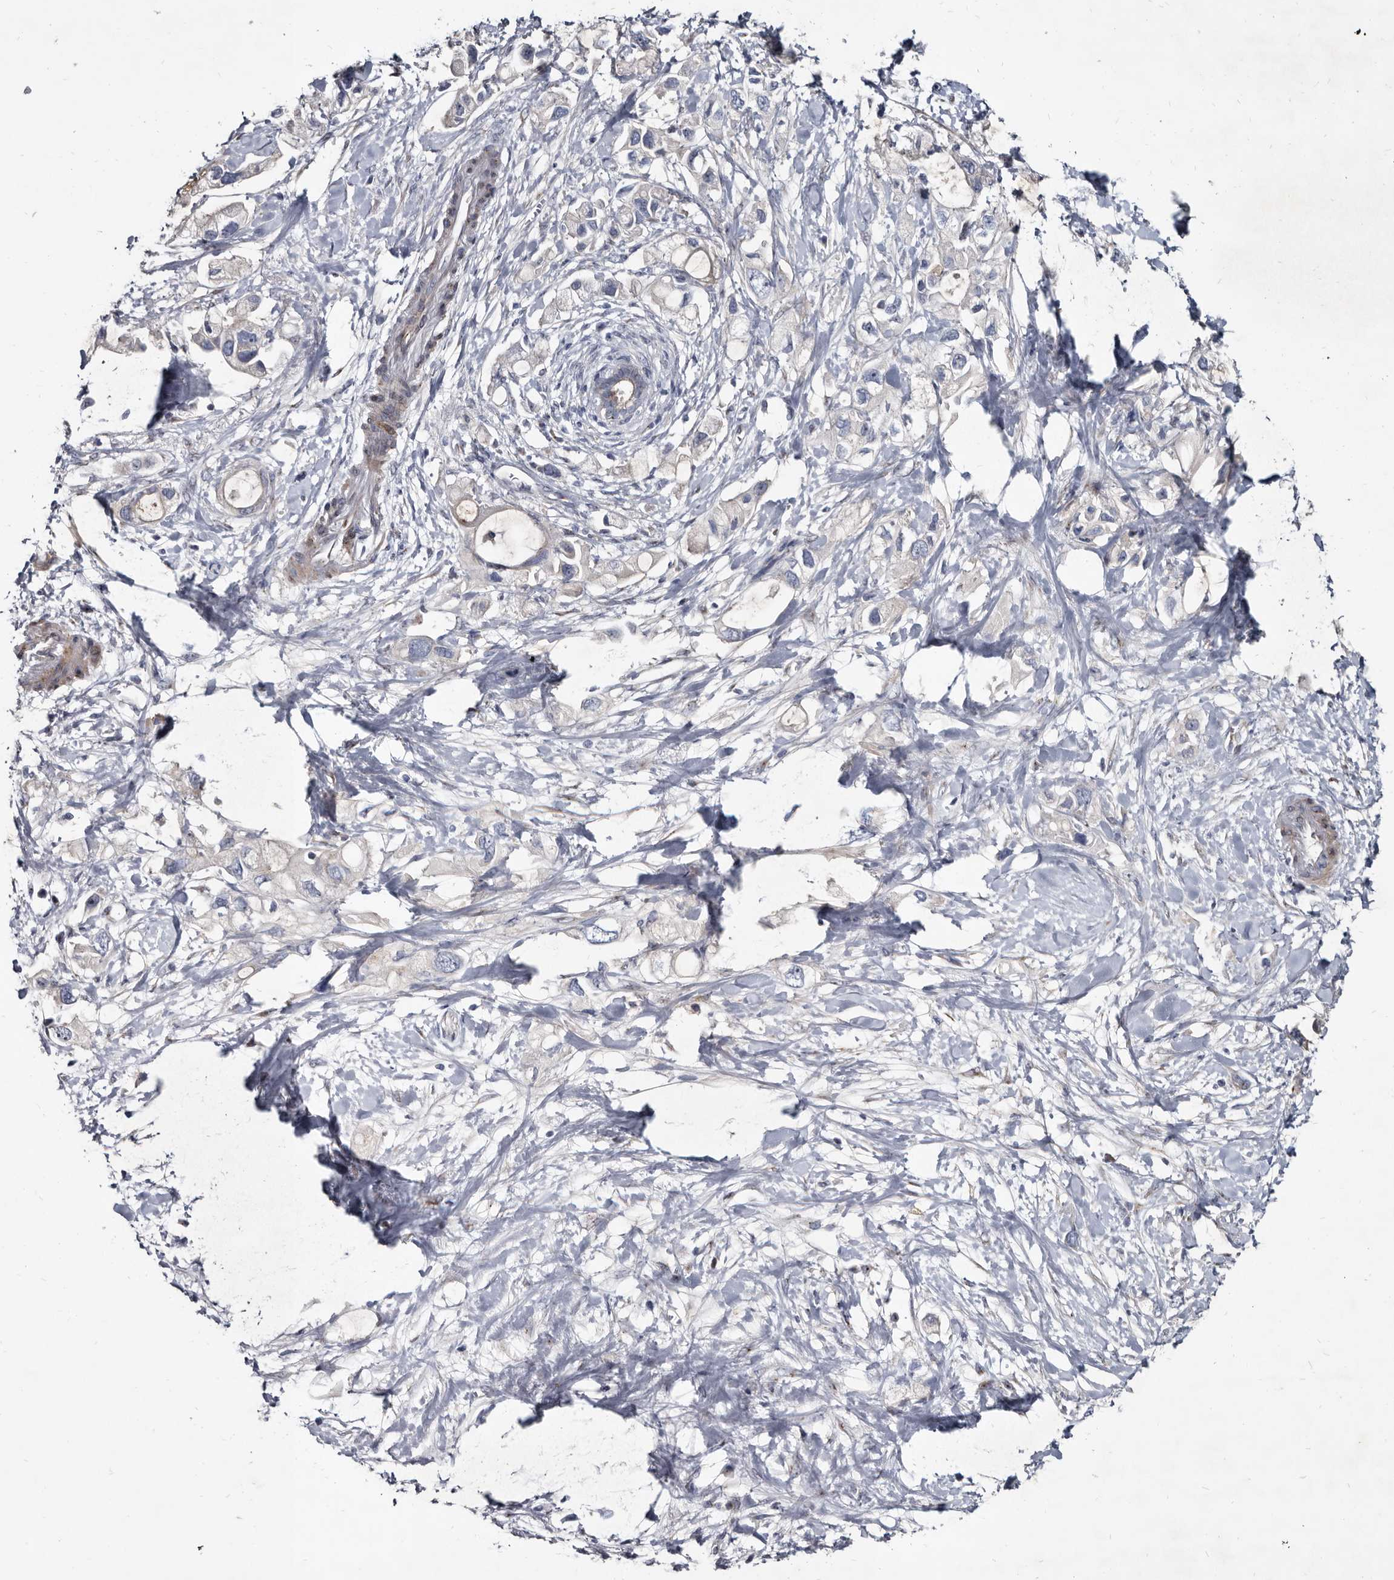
{"staining": {"intensity": "negative", "quantity": "none", "location": "none"}, "tissue": "pancreatic cancer", "cell_type": "Tumor cells", "image_type": "cancer", "snomed": [{"axis": "morphology", "description": "Adenocarcinoma, NOS"}, {"axis": "topography", "description": "Pancreas"}], "caption": "High magnification brightfield microscopy of pancreatic cancer (adenocarcinoma) stained with DAB (brown) and counterstained with hematoxylin (blue): tumor cells show no significant staining. The staining was performed using DAB (3,3'-diaminobenzidine) to visualize the protein expression in brown, while the nuclei were stained in blue with hematoxylin (Magnification: 20x).", "gene": "PRSS8", "patient": {"sex": "female", "age": 56}}